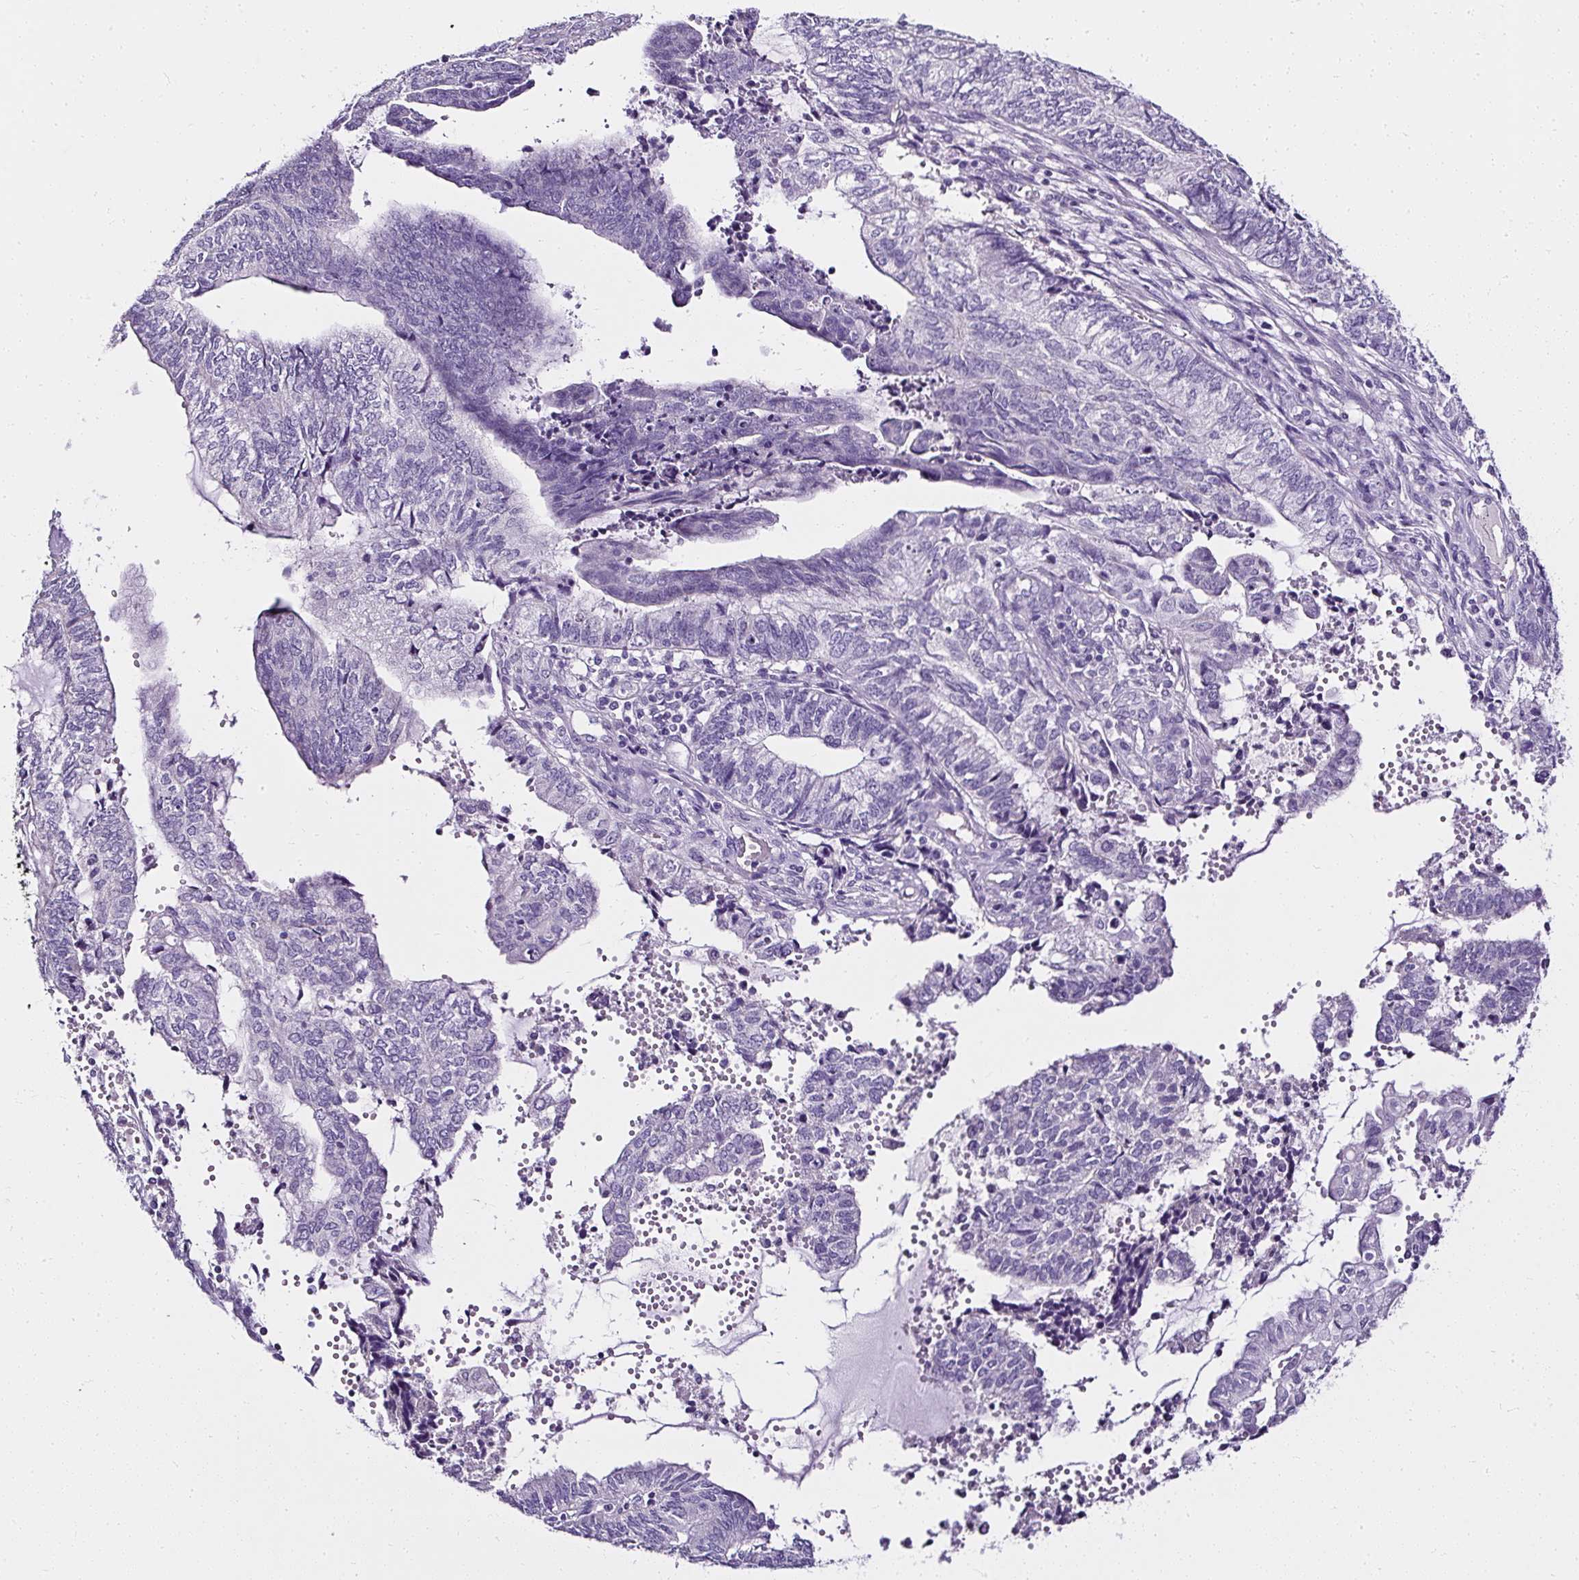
{"staining": {"intensity": "negative", "quantity": "none", "location": "none"}, "tissue": "endometrial cancer", "cell_type": "Tumor cells", "image_type": "cancer", "snomed": [{"axis": "morphology", "description": "Adenocarcinoma, NOS"}, {"axis": "topography", "description": "Uterus"}, {"axis": "topography", "description": "Endometrium"}], "caption": "There is no significant positivity in tumor cells of endometrial cancer (adenocarcinoma).", "gene": "ATP2A1", "patient": {"sex": "female", "age": 70}}